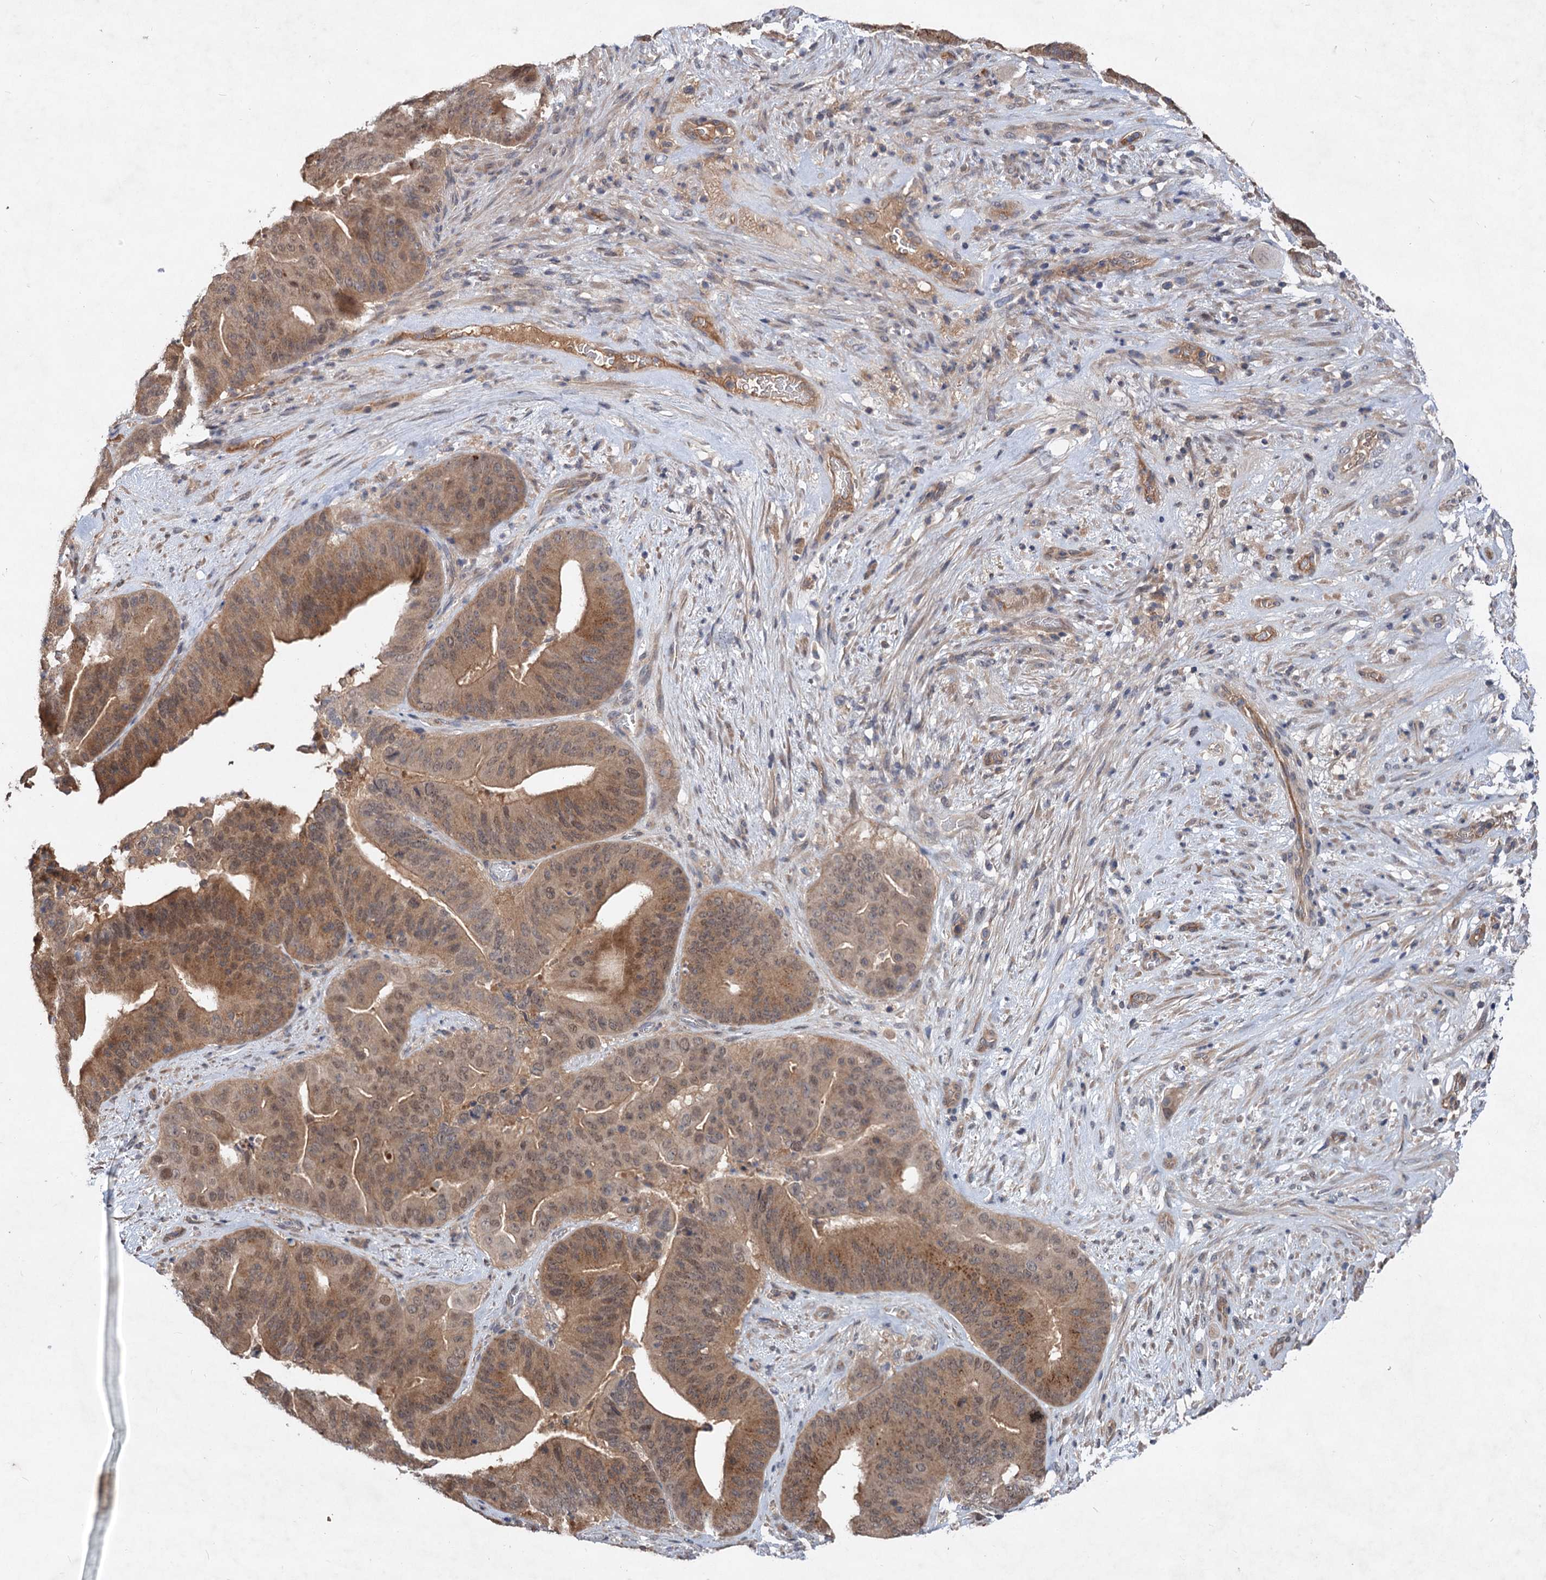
{"staining": {"intensity": "moderate", "quantity": ">75%", "location": "cytoplasmic/membranous,nuclear"}, "tissue": "pancreatic cancer", "cell_type": "Tumor cells", "image_type": "cancer", "snomed": [{"axis": "morphology", "description": "Adenocarcinoma, NOS"}, {"axis": "topography", "description": "Pancreas"}], "caption": "Immunohistochemical staining of human pancreatic adenocarcinoma reveals medium levels of moderate cytoplasmic/membranous and nuclear protein staining in about >75% of tumor cells.", "gene": "NUDCD2", "patient": {"sex": "female", "age": 77}}